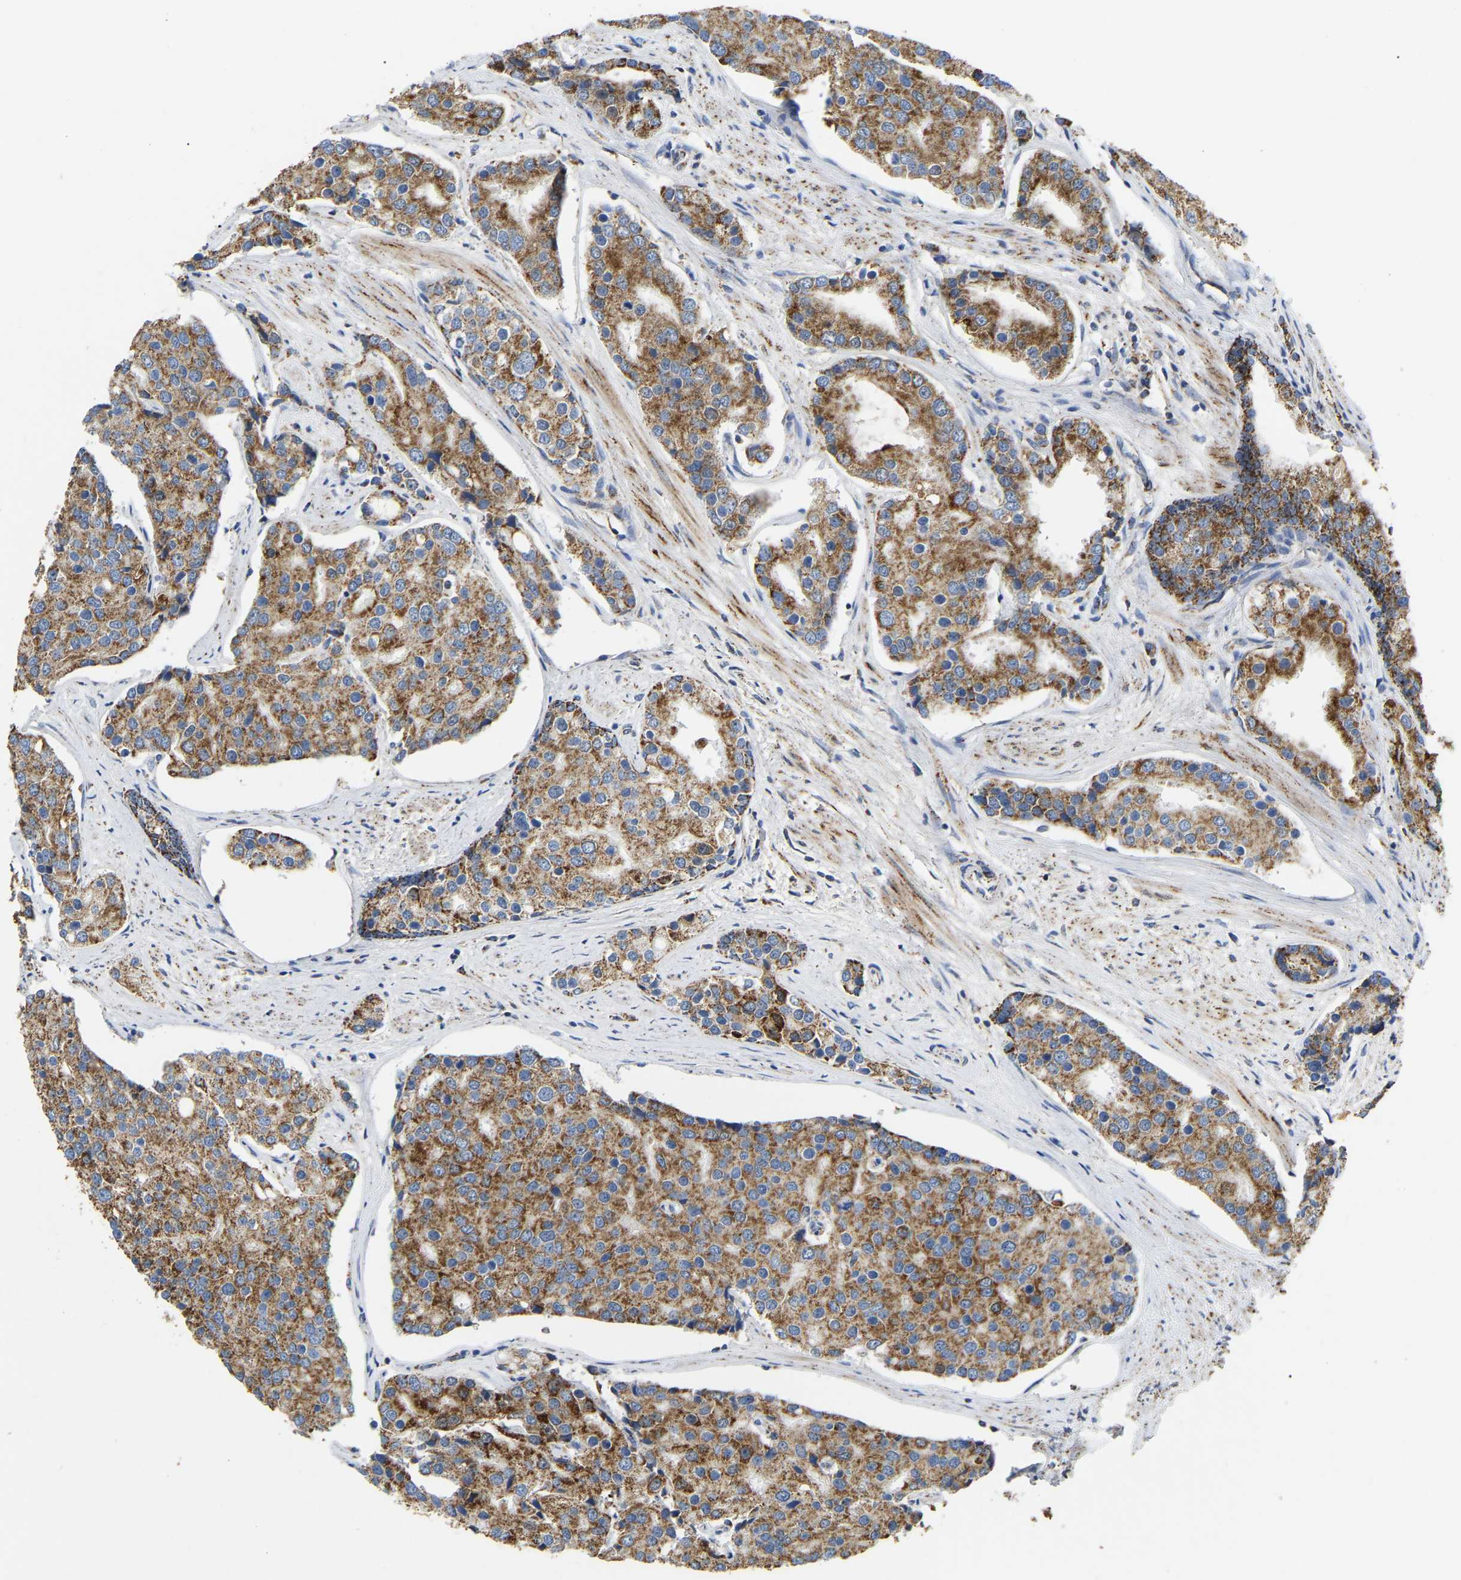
{"staining": {"intensity": "moderate", "quantity": ">75%", "location": "cytoplasmic/membranous"}, "tissue": "prostate cancer", "cell_type": "Tumor cells", "image_type": "cancer", "snomed": [{"axis": "morphology", "description": "Adenocarcinoma, High grade"}, {"axis": "topography", "description": "Prostate"}], "caption": "IHC image of high-grade adenocarcinoma (prostate) stained for a protein (brown), which exhibits medium levels of moderate cytoplasmic/membranous staining in approximately >75% of tumor cells.", "gene": "HIBADH", "patient": {"sex": "male", "age": 50}}